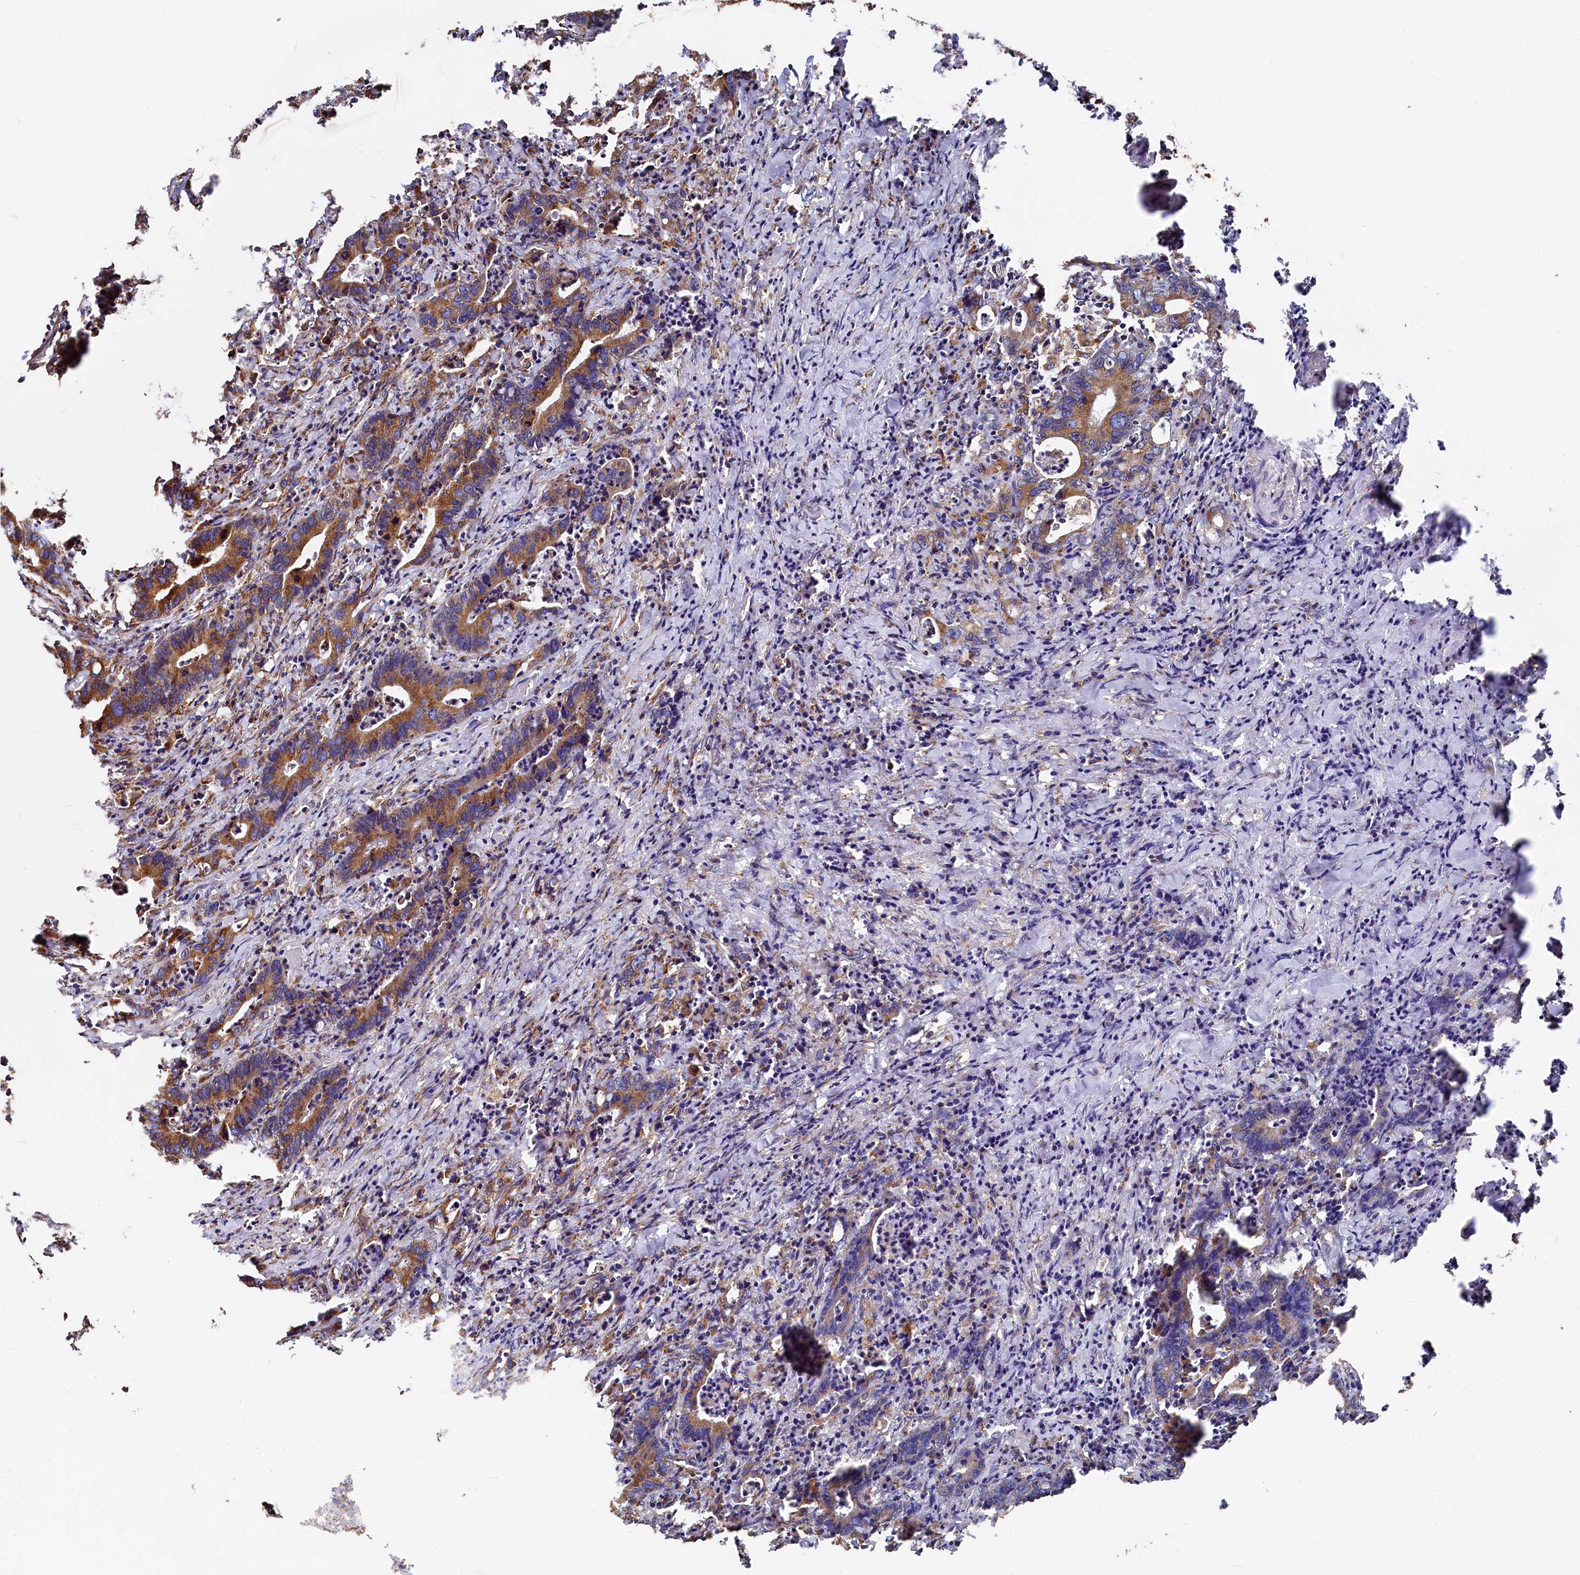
{"staining": {"intensity": "moderate", "quantity": "25%-75%", "location": "cytoplasmic/membranous"}, "tissue": "colorectal cancer", "cell_type": "Tumor cells", "image_type": "cancer", "snomed": [{"axis": "morphology", "description": "Adenocarcinoma, NOS"}, {"axis": "topography", "description": "Colon"}], "caption": "Immunohistochemical staining of colorectal cancer displays medium levels of moderate cytoplasmic/membranous positivity in approximately 25%-75% of tumor cells.", "gene": "NEURL1B", "patient": {"sex": "female", "age": 75}}